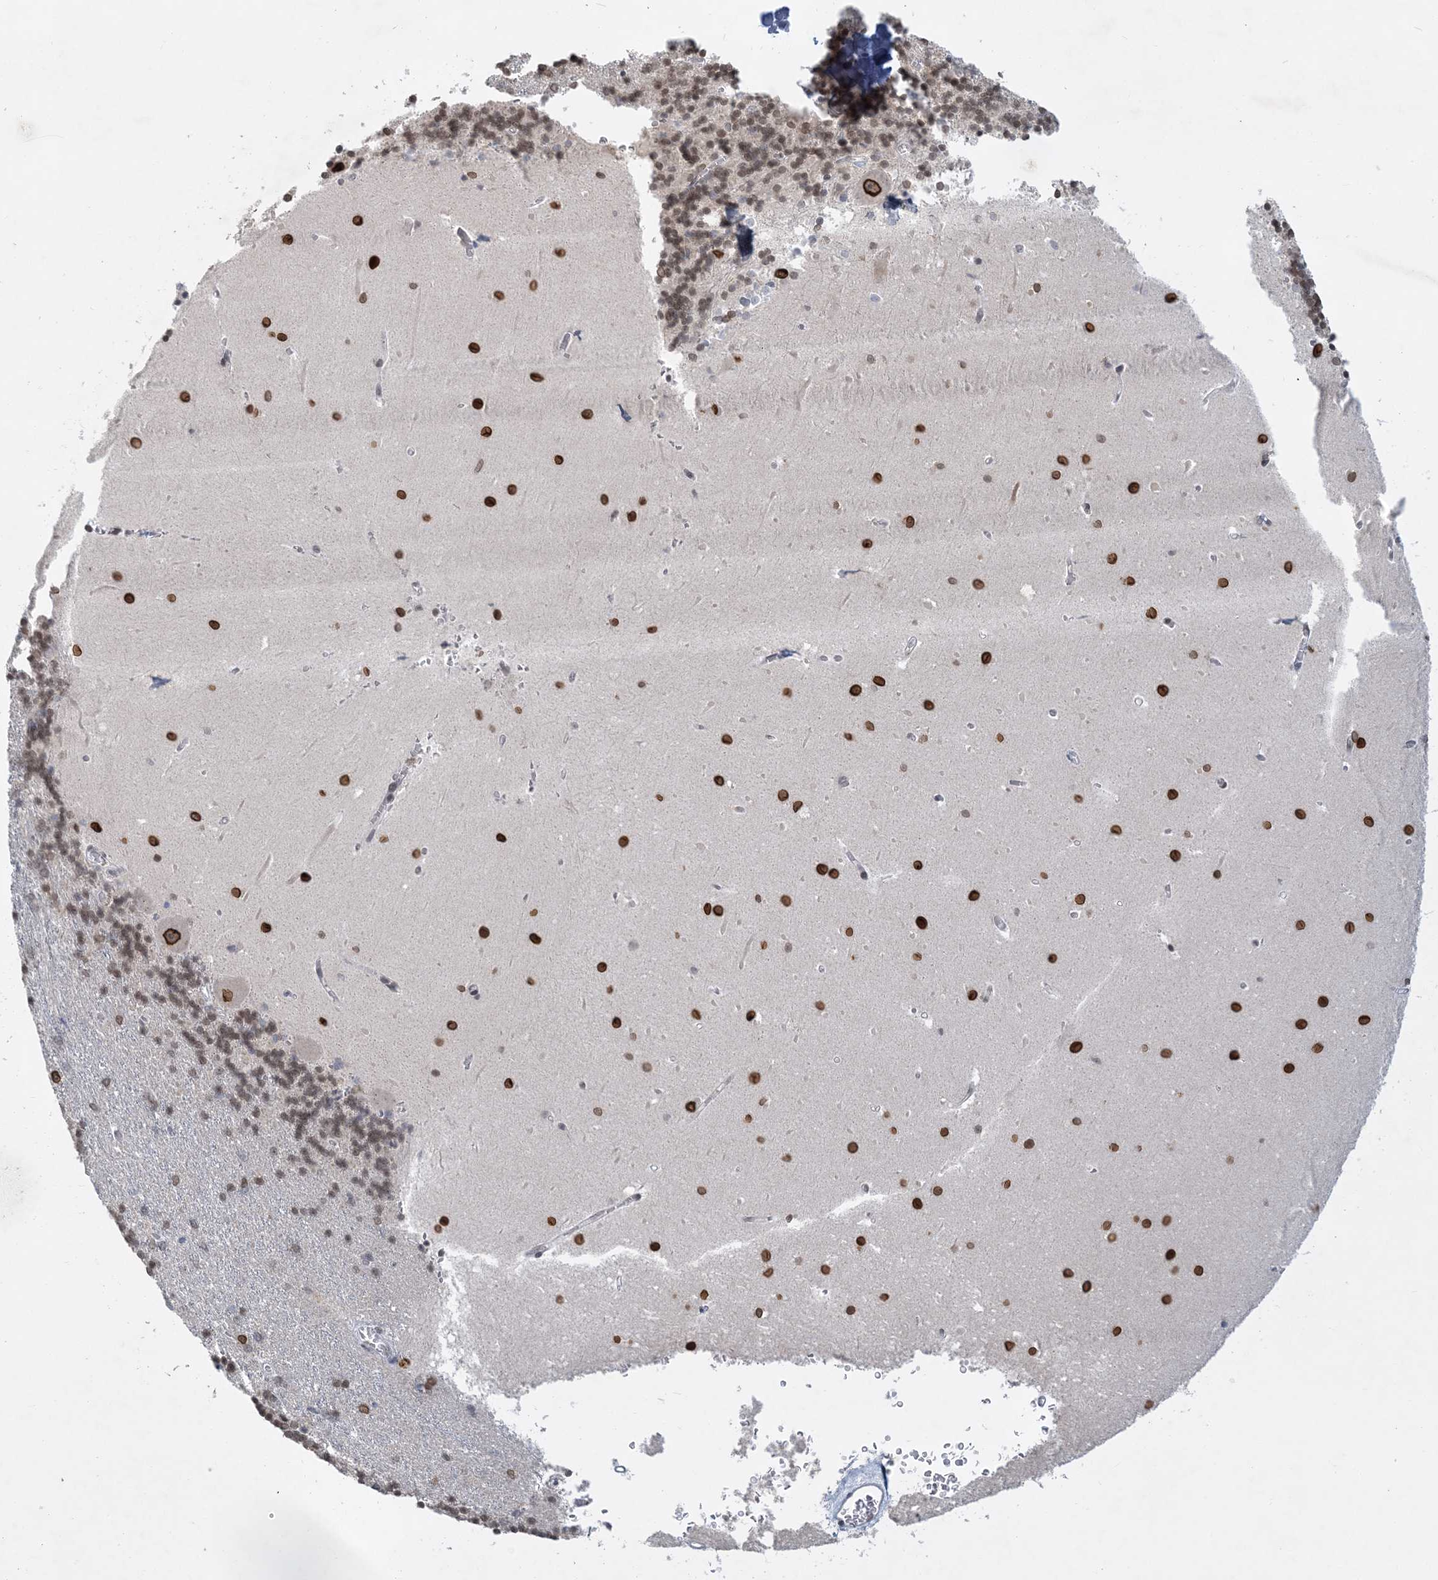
{"staining": {"intensity": "weak", "quantity": "25%-75%", "location": "cytoplasmic/membranous,nuclear"}, "tissue": "cerebellum", "cell_type": "Cells in granular layer", "image_type": "normal", "snomed": [{"axis": "morphology", "description": "Normal tissue, NOS"}, {"axis": "topography", "description": "Cerebellum"}], "caption": "Protein positivity by IHC shows weak cytoplasmic/membranous,nuclear positivity in about 25%-75% of cells in granular layer in normal cerebellum.", "gene": "KMT2D", "patient": {"sex": "male", "age": 37}}